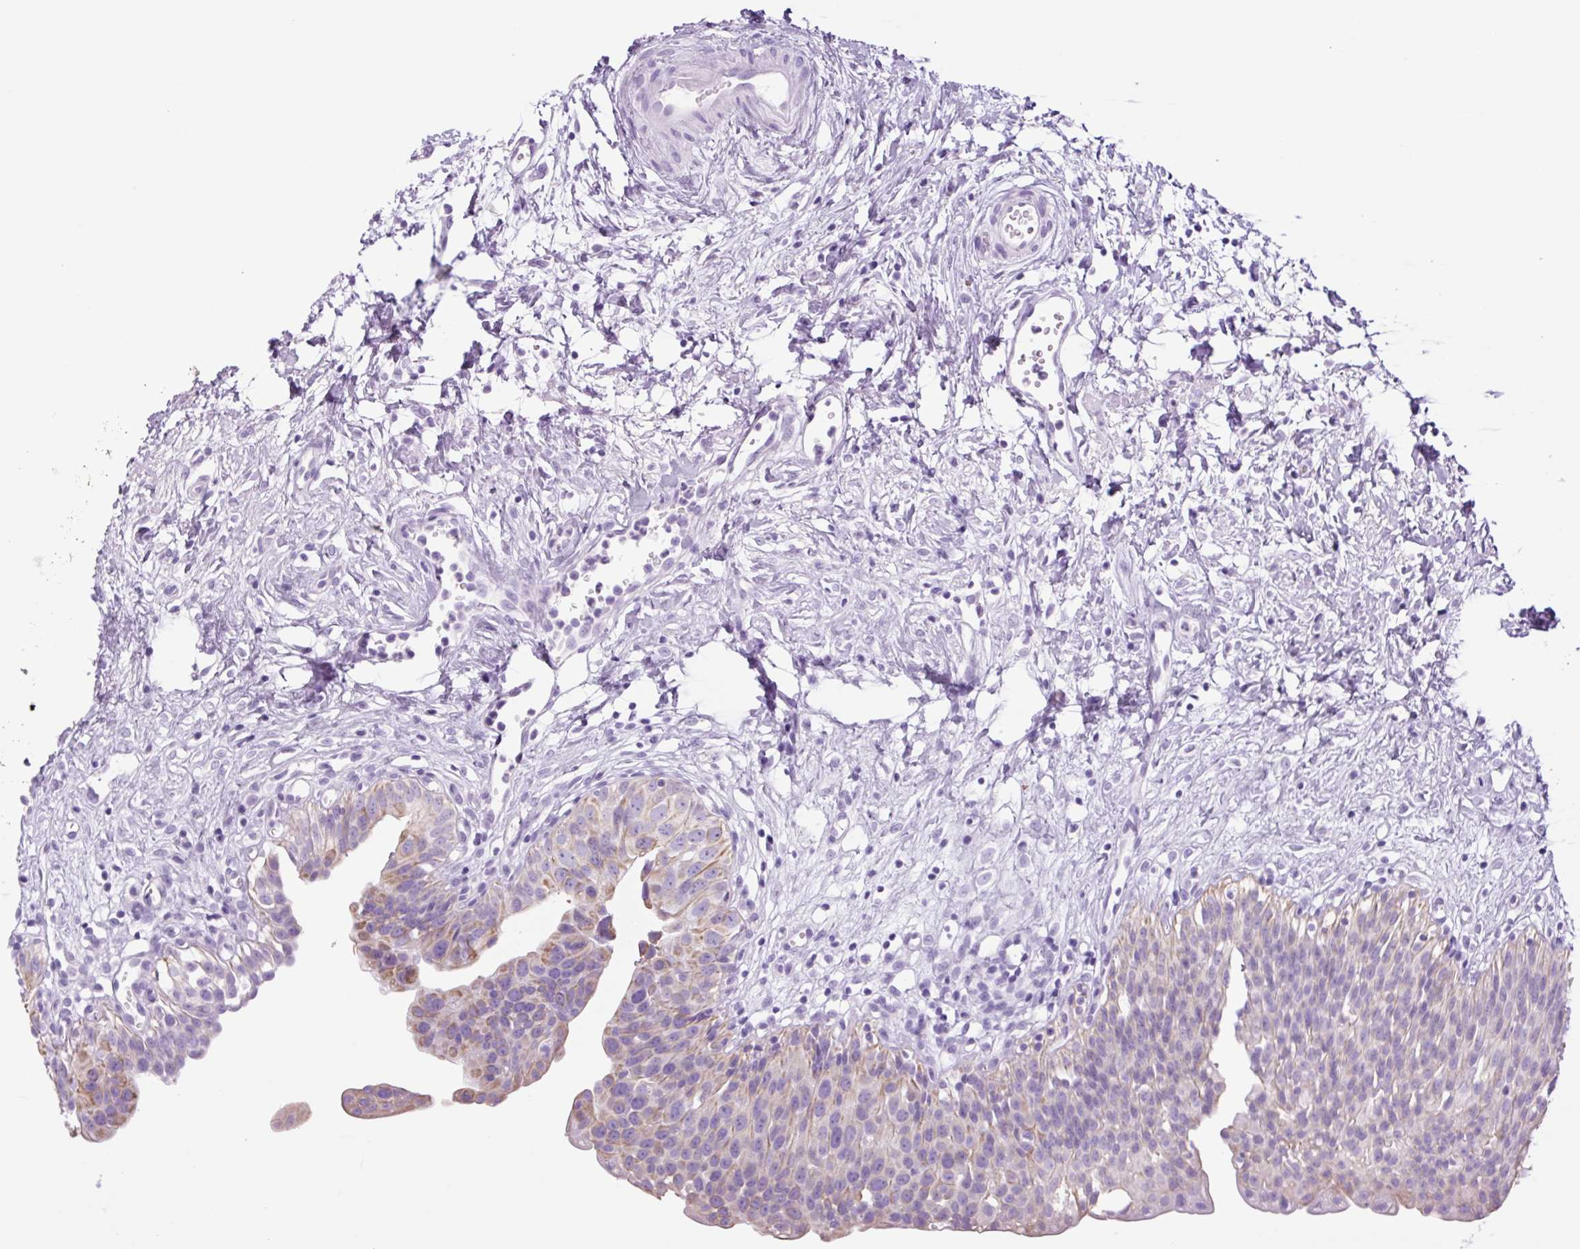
{"staining": {"intensity": "weak", "quantity": "<25%", "location": "cytoplasmic/membranous"}, "tissue": "urinary bladder", "cell_type": "Urothelial cells", "image_type": "normal", "snomed": [{"axis": "morphology", "description": "Normal tissue, NOS"}, {"axis": "topography", "description": "Urinary bladder"}], "caption": "IHC histopathology image of benign urinary bladder stained for a protein (brown), which displays no positivity in urothelial cells.", "gene": "TFF2", "patient": {"sex": "male", "age": 51}}